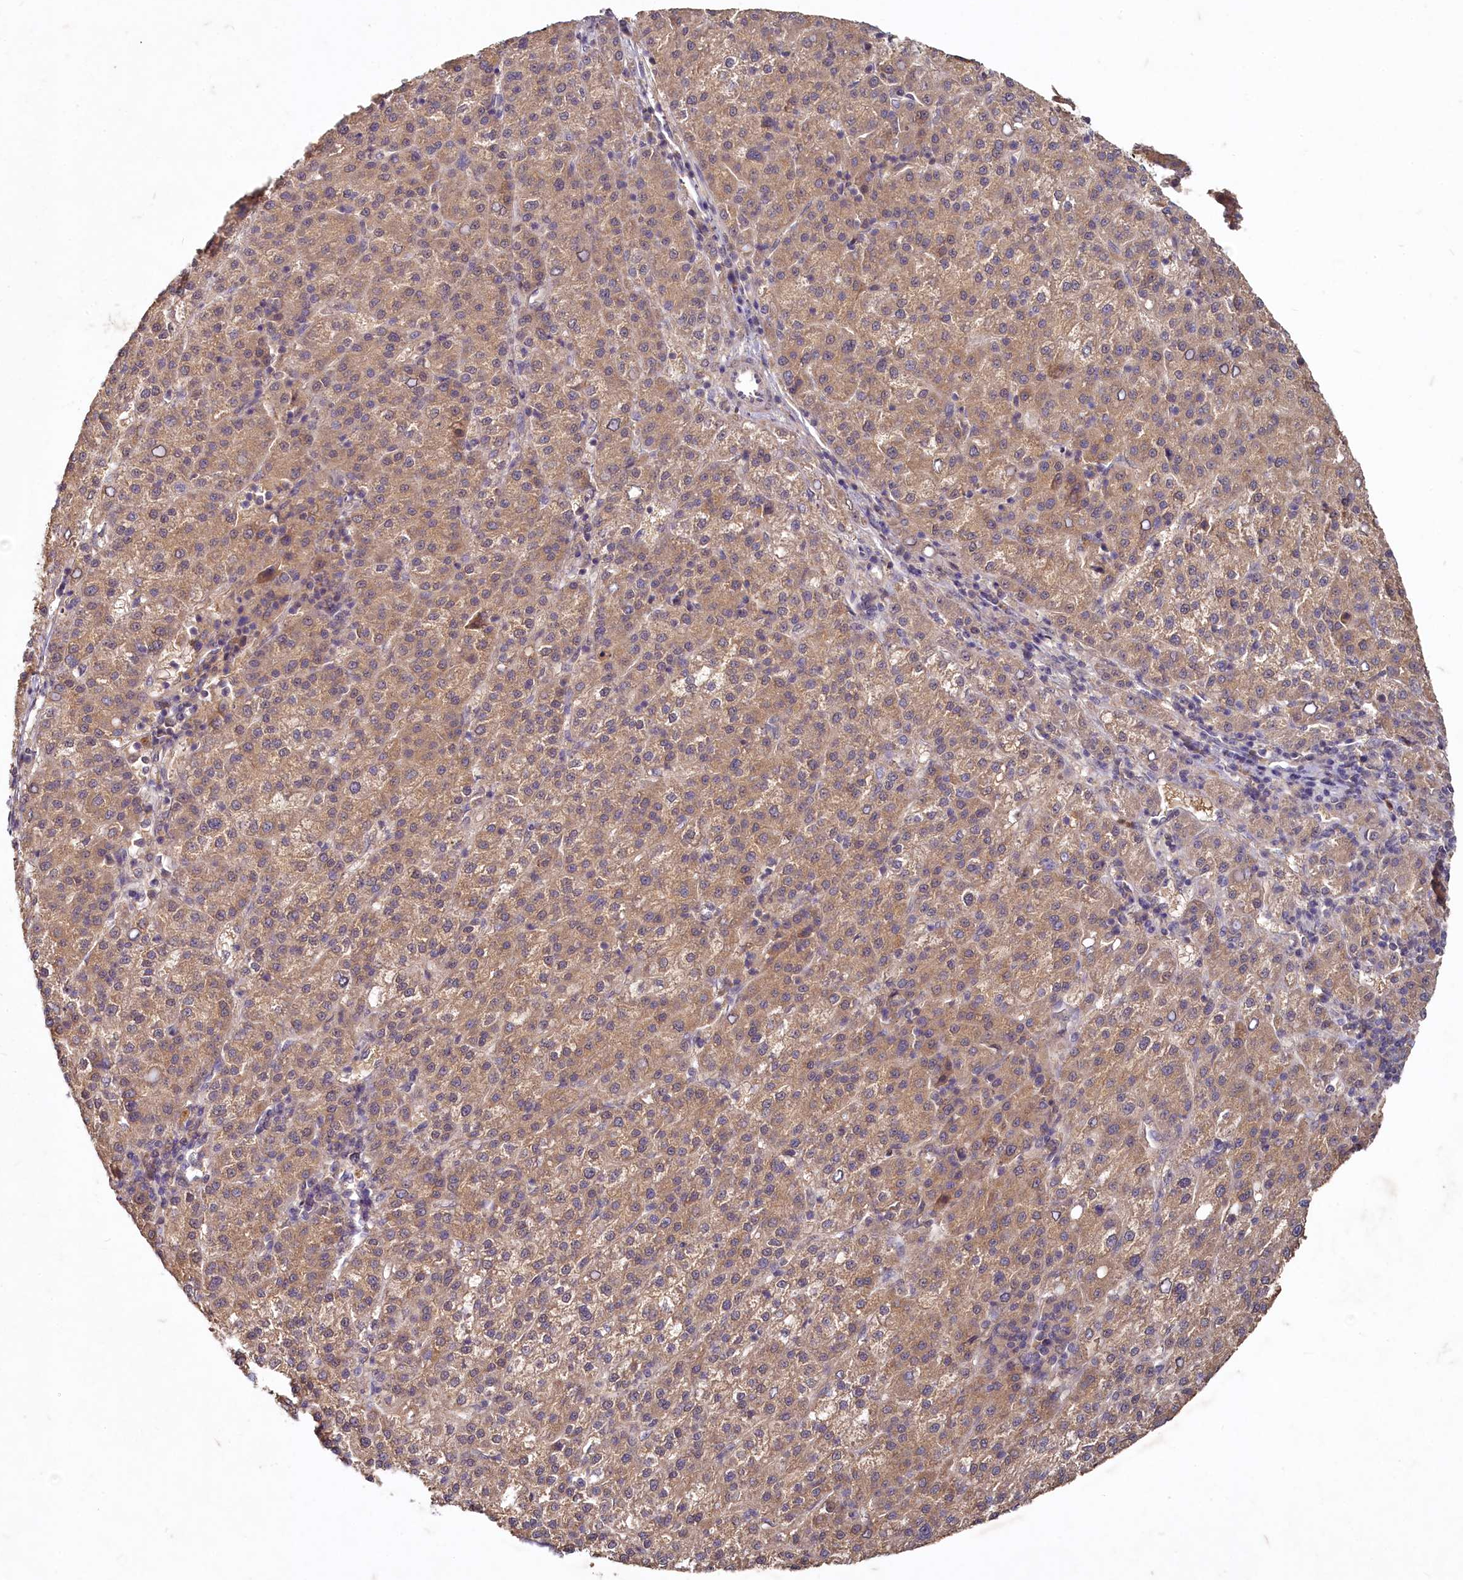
{"staining": {"intensity": "moderate", "quantity": "25%-75%", "location": "cytoplasmic/membranous"}, "tissue": "liver cancer", "cell_type": "Tumor cells", "image_type": "cancer", "snomed": [{"axis": "morphology", "description": "Carcinoma, Hepatocellular, NOS"}, {"axis": "topography", "description": "Liver"}], "caption": "This image displays immunohistochemistry (IHC) staining of human hepatocellular carcinoma (liver), with medium moderate cytoplasmic/membranous positivity in about 25%-75% of tumor cells.", "gene": "HERC3", "patient": {"sex": "female", "age": 58}}